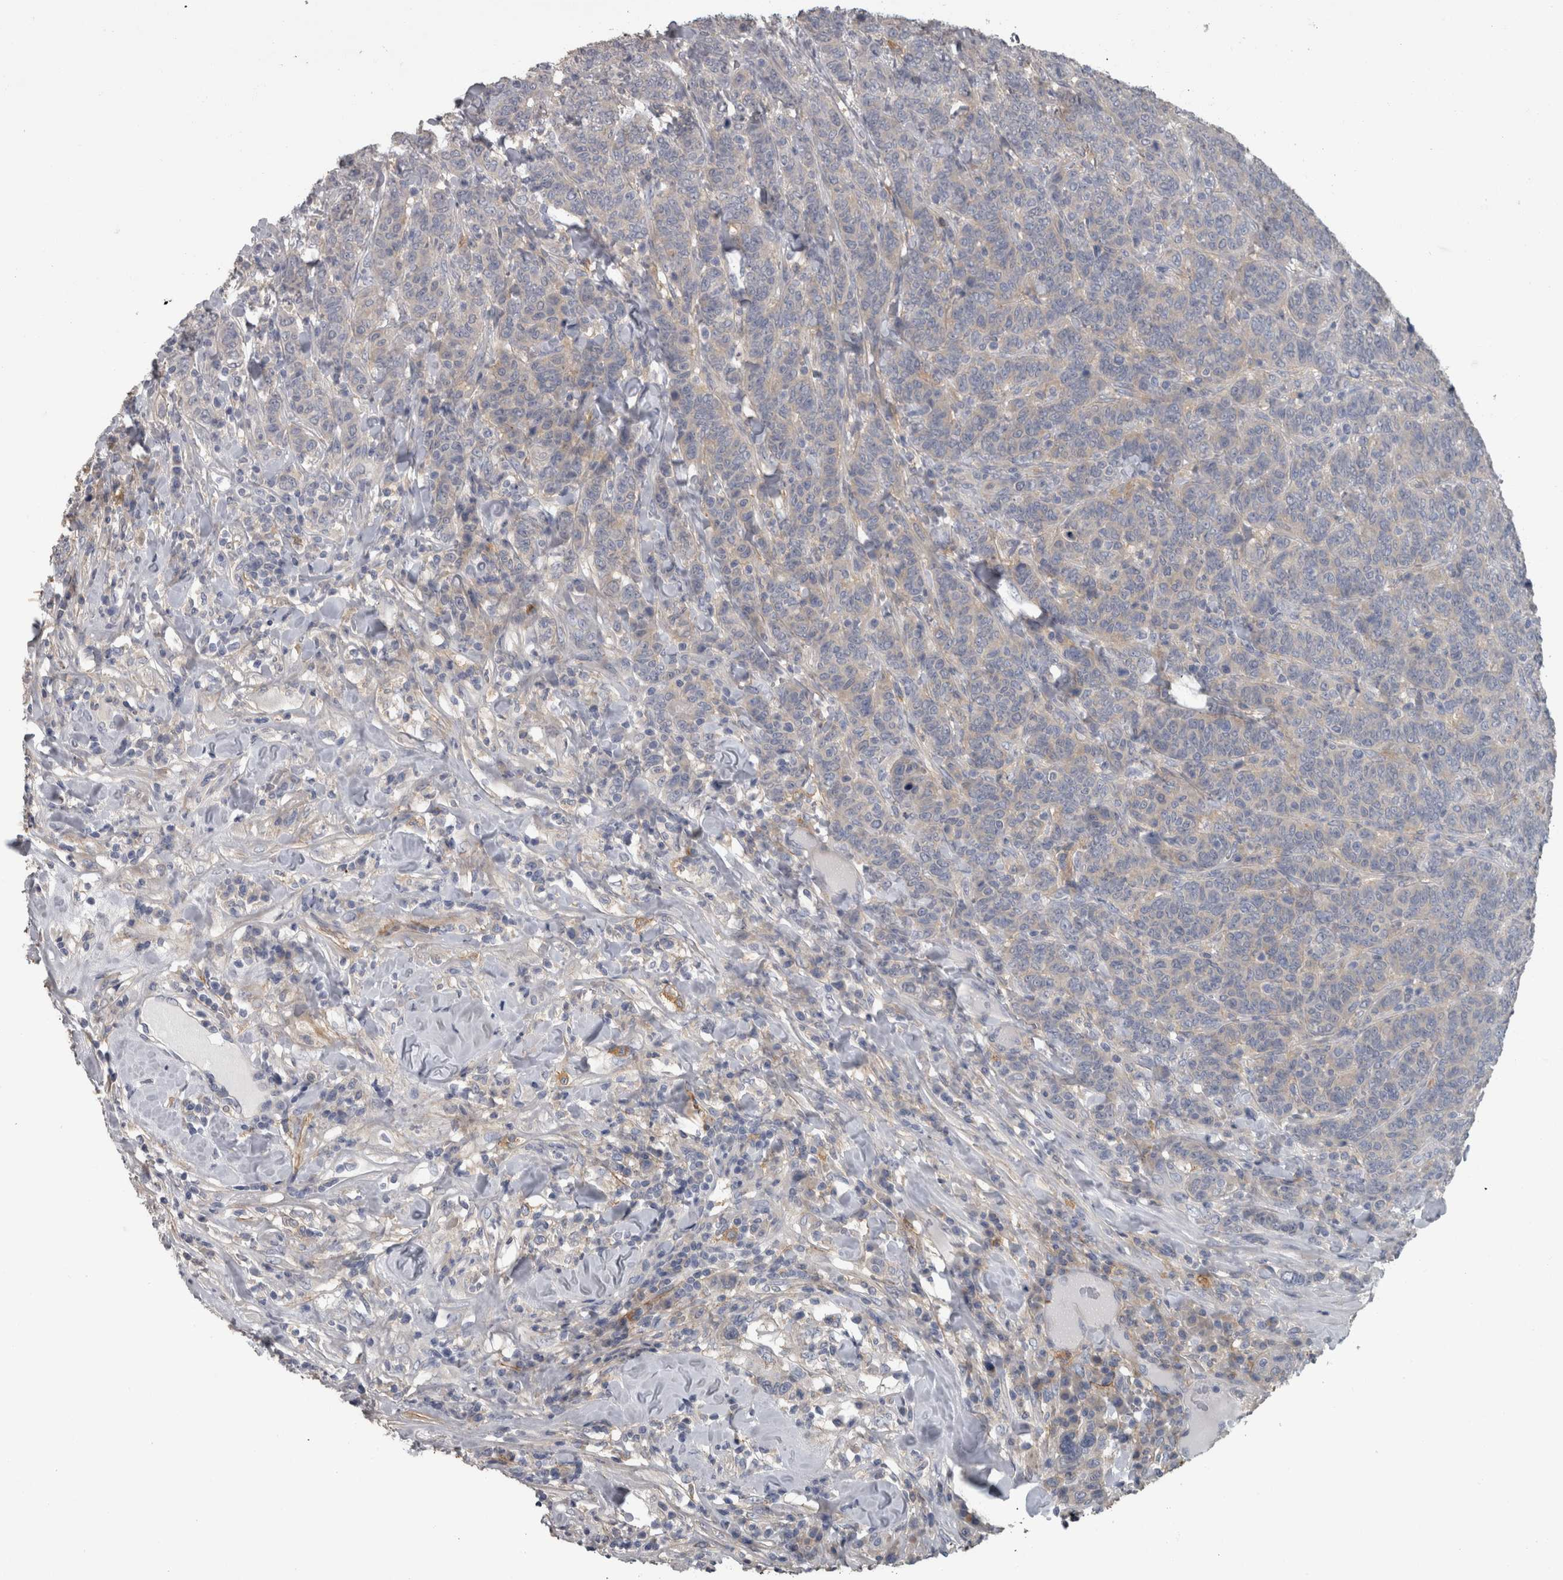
{"staining": {"intensity": "negative", "quantity": "none", "location": "none"}, "tissue": "breast cancer", "cell_type": "Tumor cells", "image_type": "cancer", "snomed": [{"axis": "morphology", "description": "Duct carcinoma"}, {"axis": "topography", "description": "Breast"}], "caption": "IHC of infiltrating ductal carcinoma (breast) displays no staining in tumor cells.", "gene": "EFEMP2", "patient": {"sex": "female", "age": 37}}